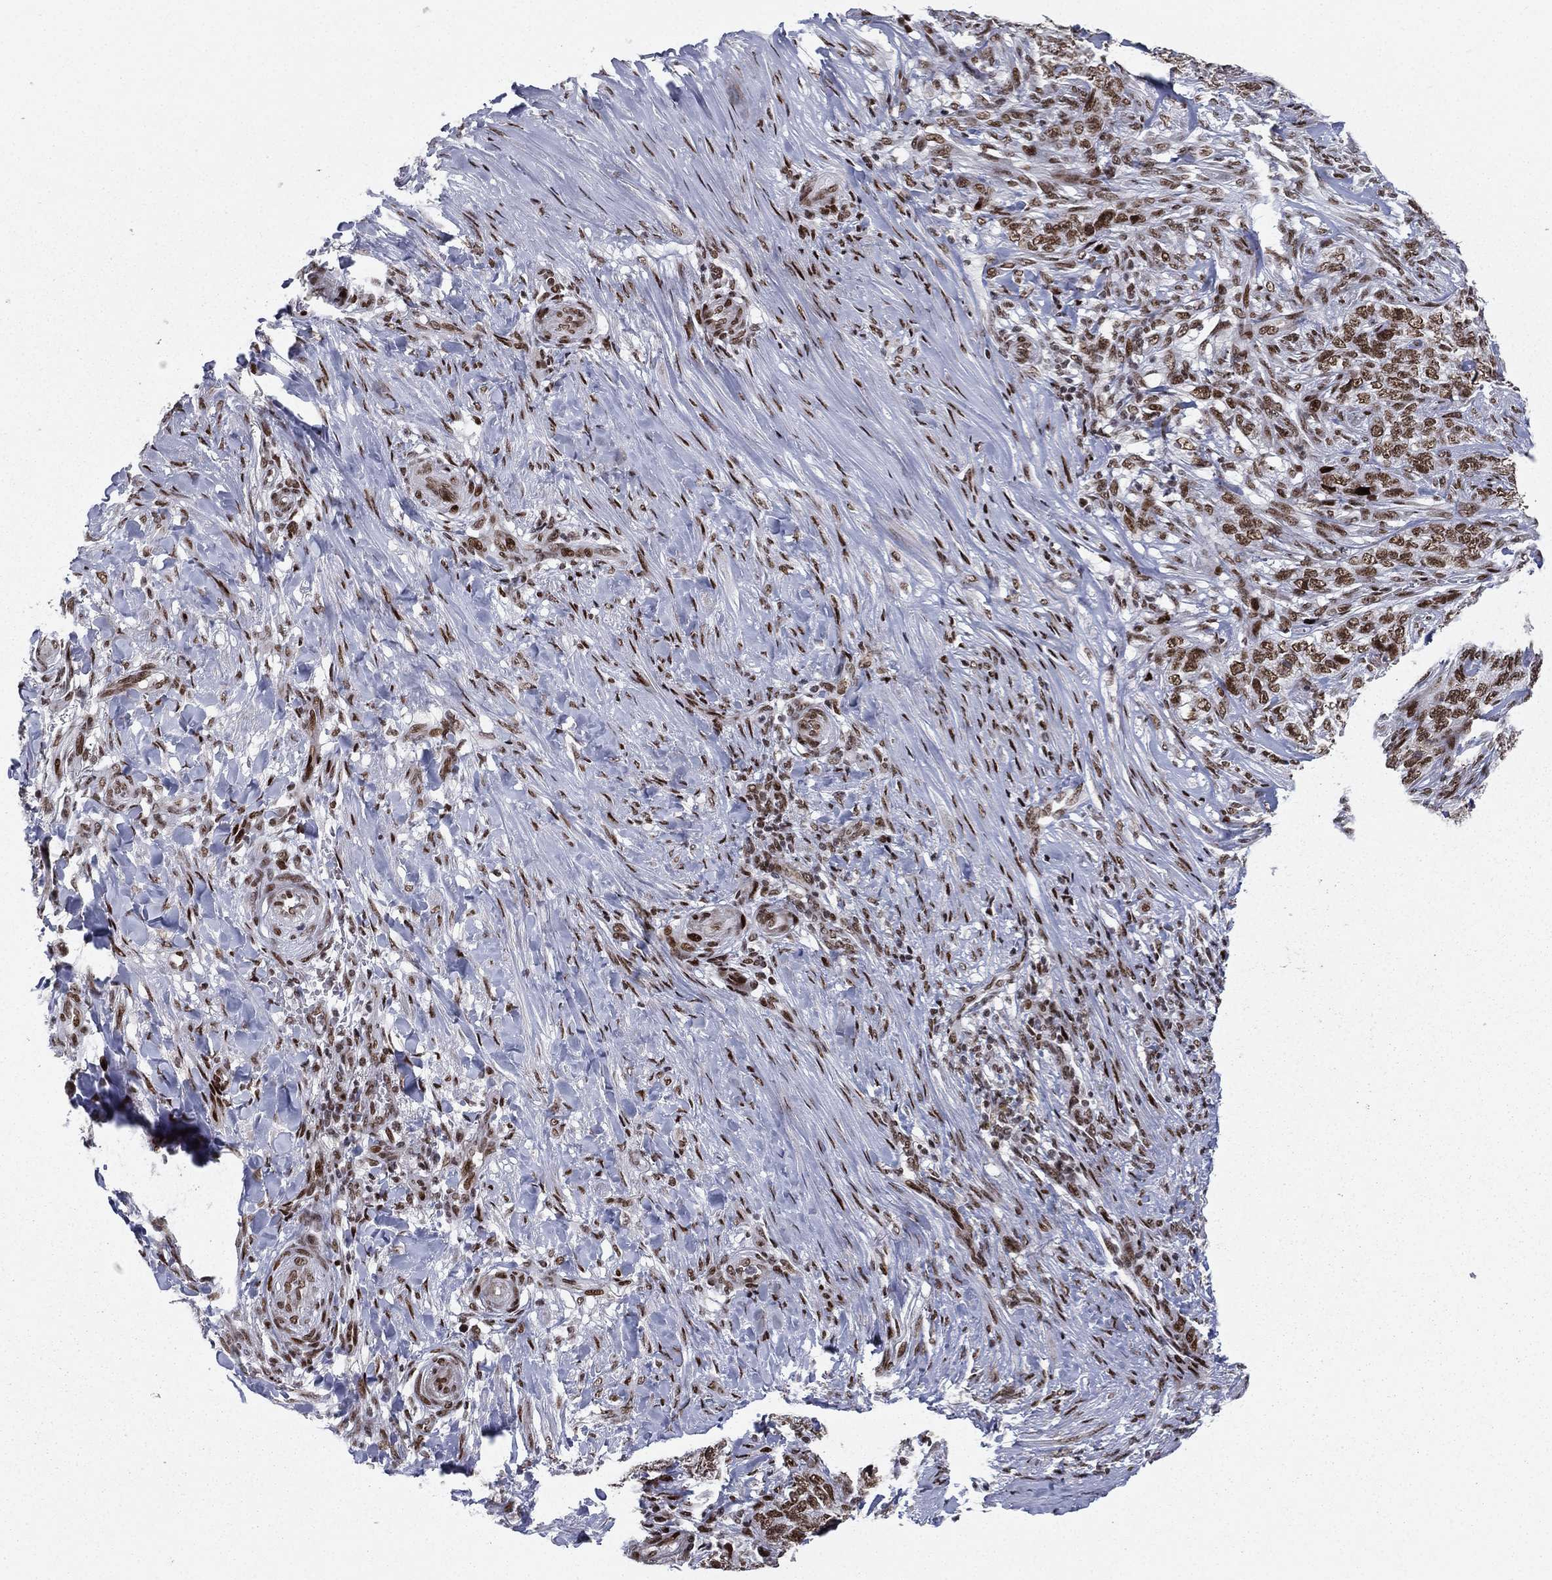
{"staining": {"intensity": "moderate", "quantity": ">75%", "location": "nuclear"}, "tissue": "skin cancer", "cell_type": "Tumor cells", "image_type": "cancer", "snomed": [{"axis": "morphology", "description": "Basal cell carcinoma"}, {"axis": "topography", "description": "Skin"}], "caption": "An IHC image of neoplastic tissue is shown. Protein staining in brown shows moderate nuclear positivity in basal cell carcinoma (skin) within tumor cells.", "gene": "RTF1", "patient": {"sex": "female", "age": 69}}